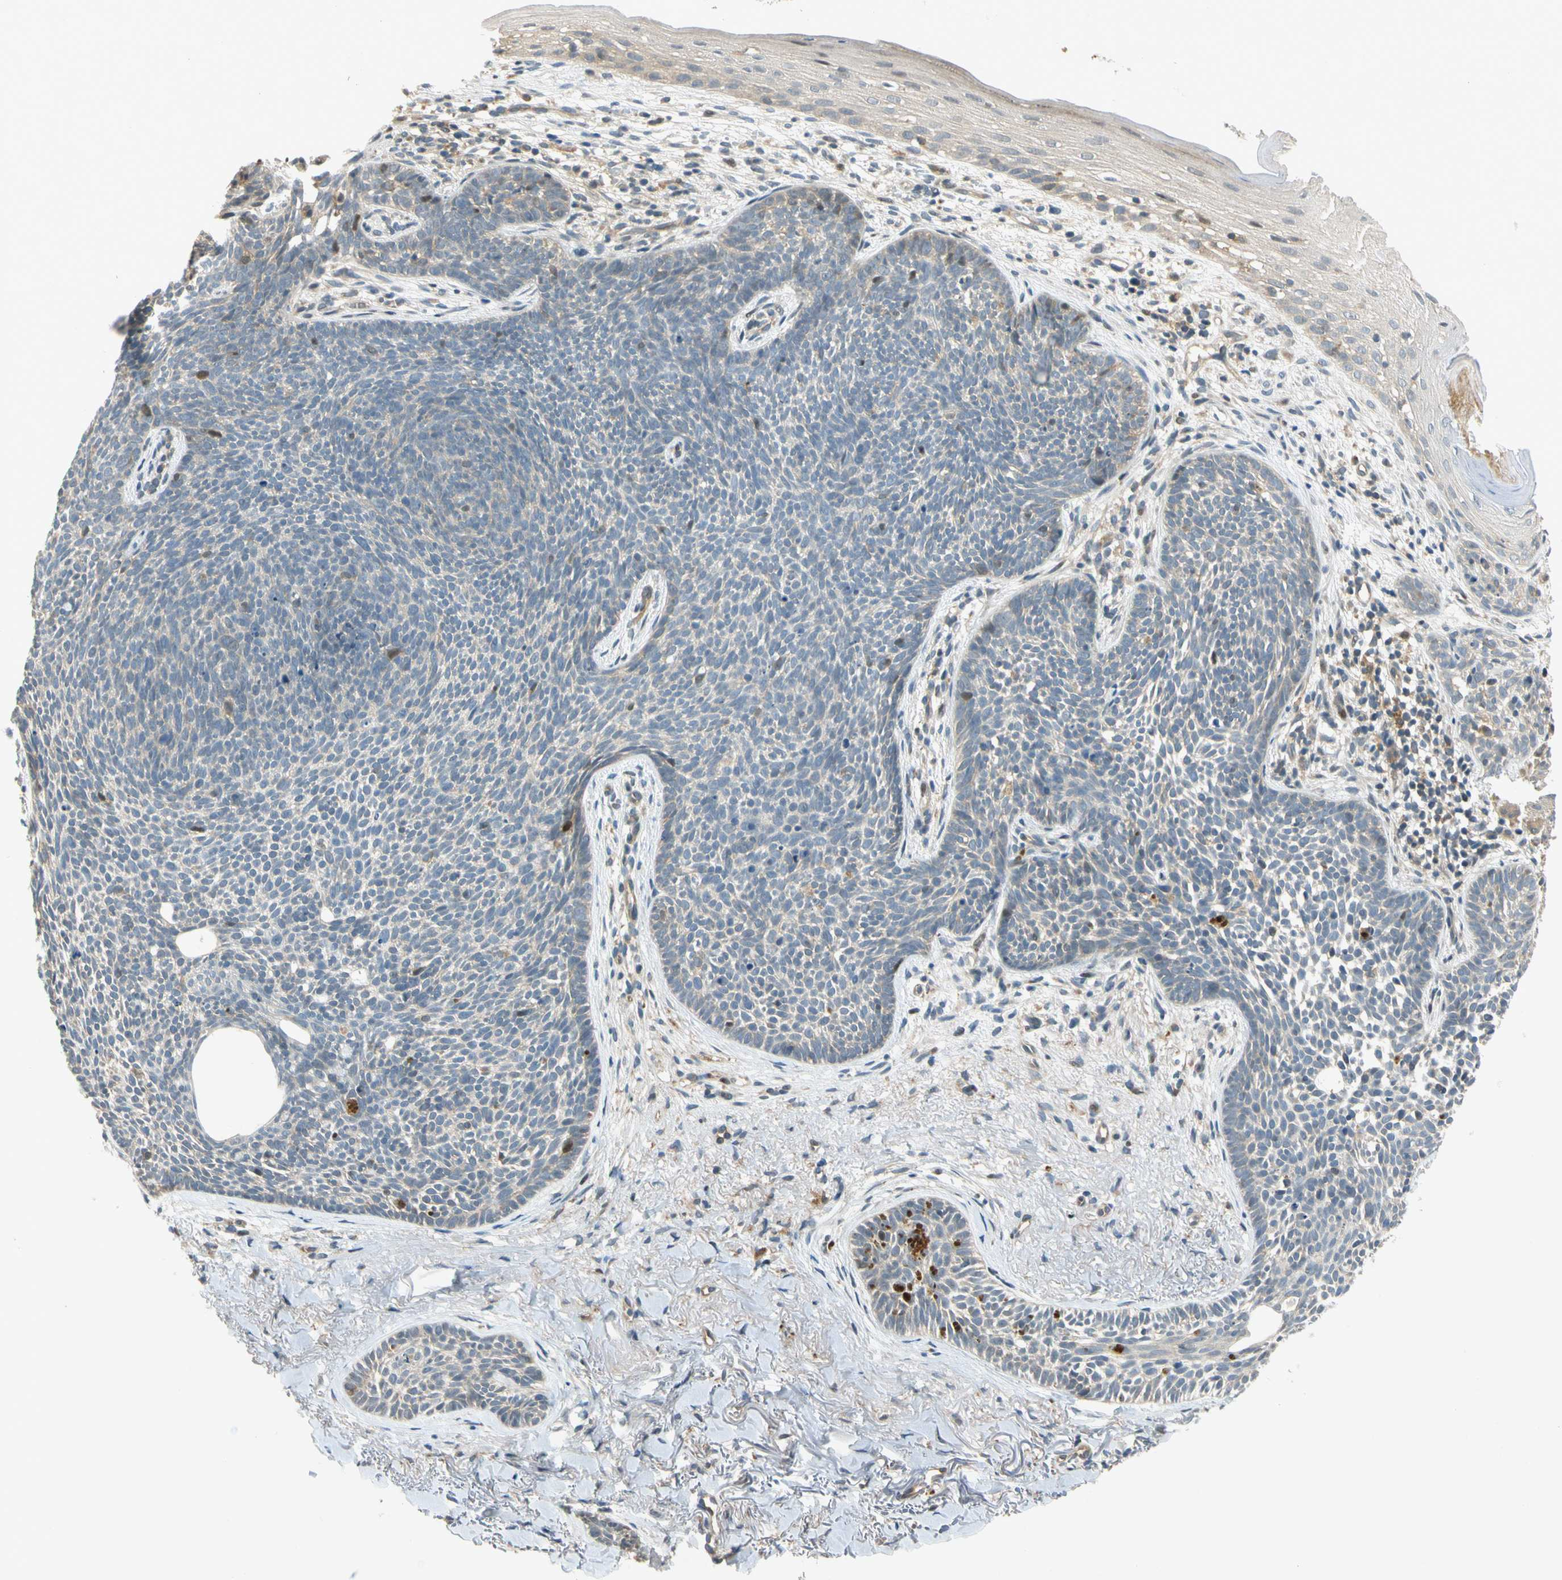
{"staining": {"intensity": "weak", "quantity": "<25%", "location": "cytoplasmic/membranous"}, "tissue": "skin cancer", "cell_type": "Tumor cells", "image_type": "cancer", "snomed": [{"axis": "morphology", "description": "Basal cell carcinoma"}, {"axis": "topography", "description": "Skin"}], "caption": "This photomicrograph is of skin cancer (basal cell carcinoma) stained with IHC to label a protein in brown with the nuclei are counter-stained blue. There is no expression in tumor cells.", "gene": "GATD1", "patient": {"sex": "female", "age": 70}}